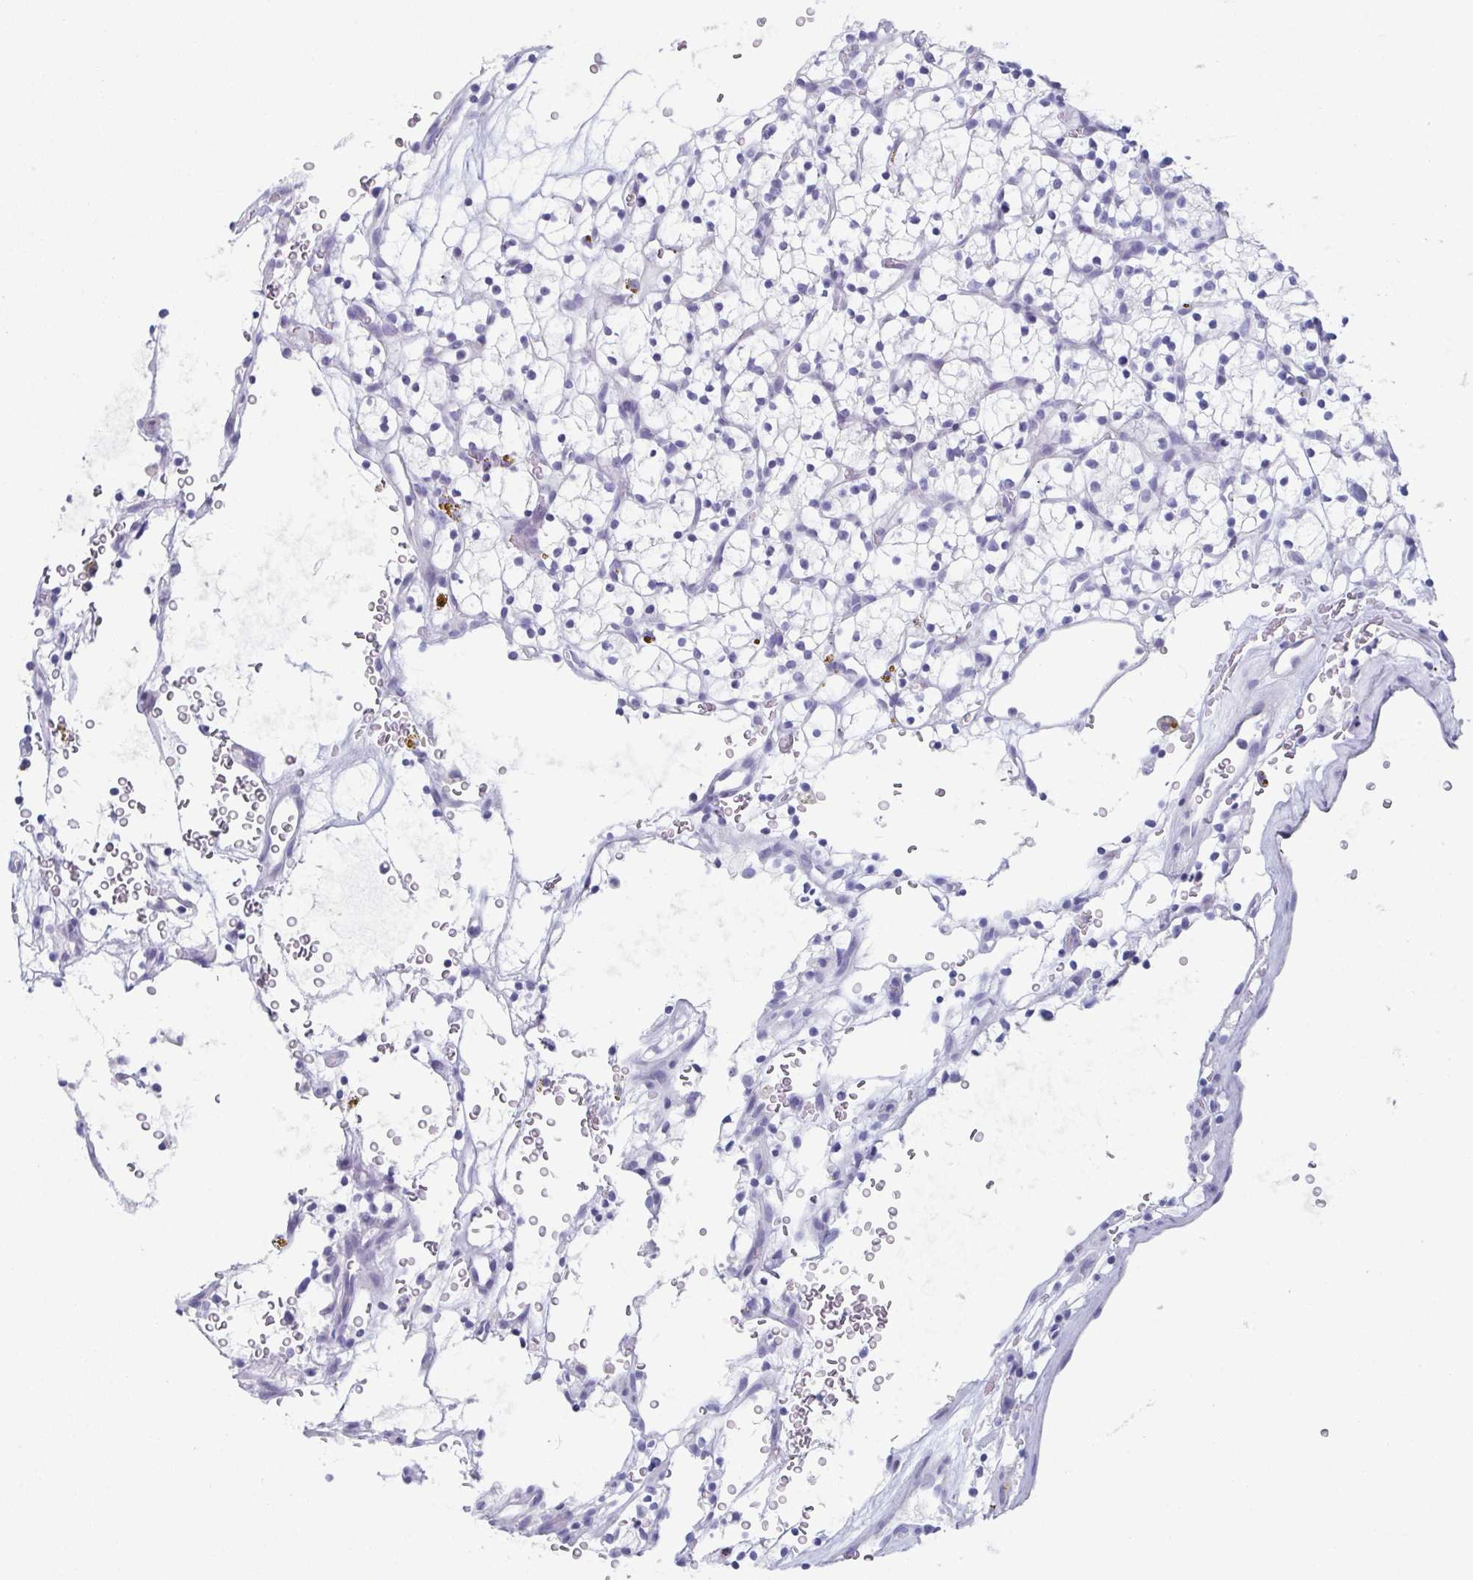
{"staining": {"intensity": "negative", "quantity": "none", "location": "none"}, "tissue": "renal cancer", "cell_type": "Tumor cells", "image_type": "cancer", "snomed": [{"axis": "morphology", "description": "Adenocarcinoma, NOS"}, {"axis": "topography", "description": "Kidney"}], "caption": "Human renal cancer (adenocarcinoma) stained for a protein using immunohistochemistry (IHC) exhibits no positivity in tumor cells.", "gene": "LYRM2", "patient": {"sex": "female", "age": 64}}